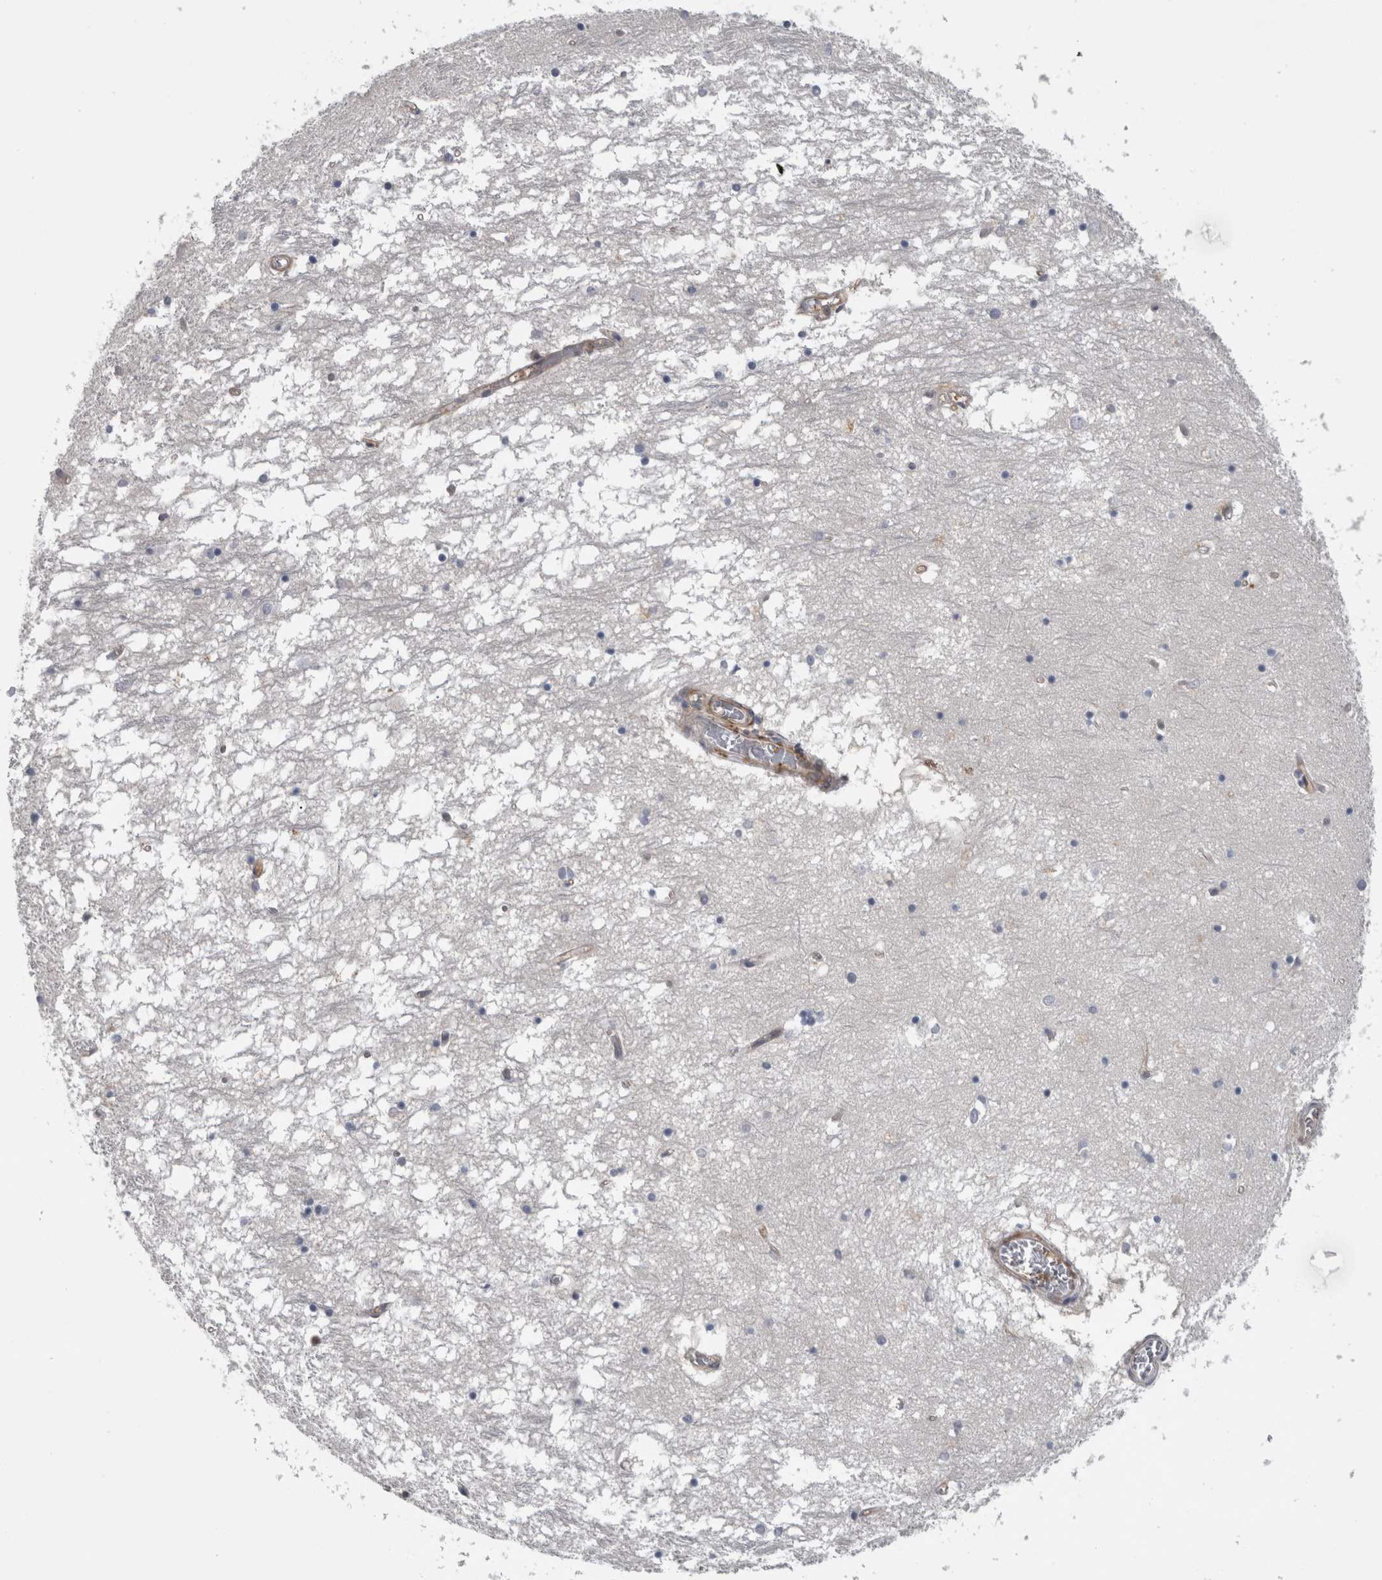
{"staining": {"intensity": "negative", "quantity": "none", "location": "none"}, "tissue": "hippocampus", "cell_type": "Glial cells", "image_type": "normal", "snomed": [{"axis": "morphology", "description": "Normal tissue, NOS"}, {"axis": "topography", "description": "Hippocampus"}], "caption": "Photomicrograph shows no significant protein expression in glial cells of unremarkable hippocampus.", "gene": "NAPRT", "patient": {"sex": "male", "age": 70}}